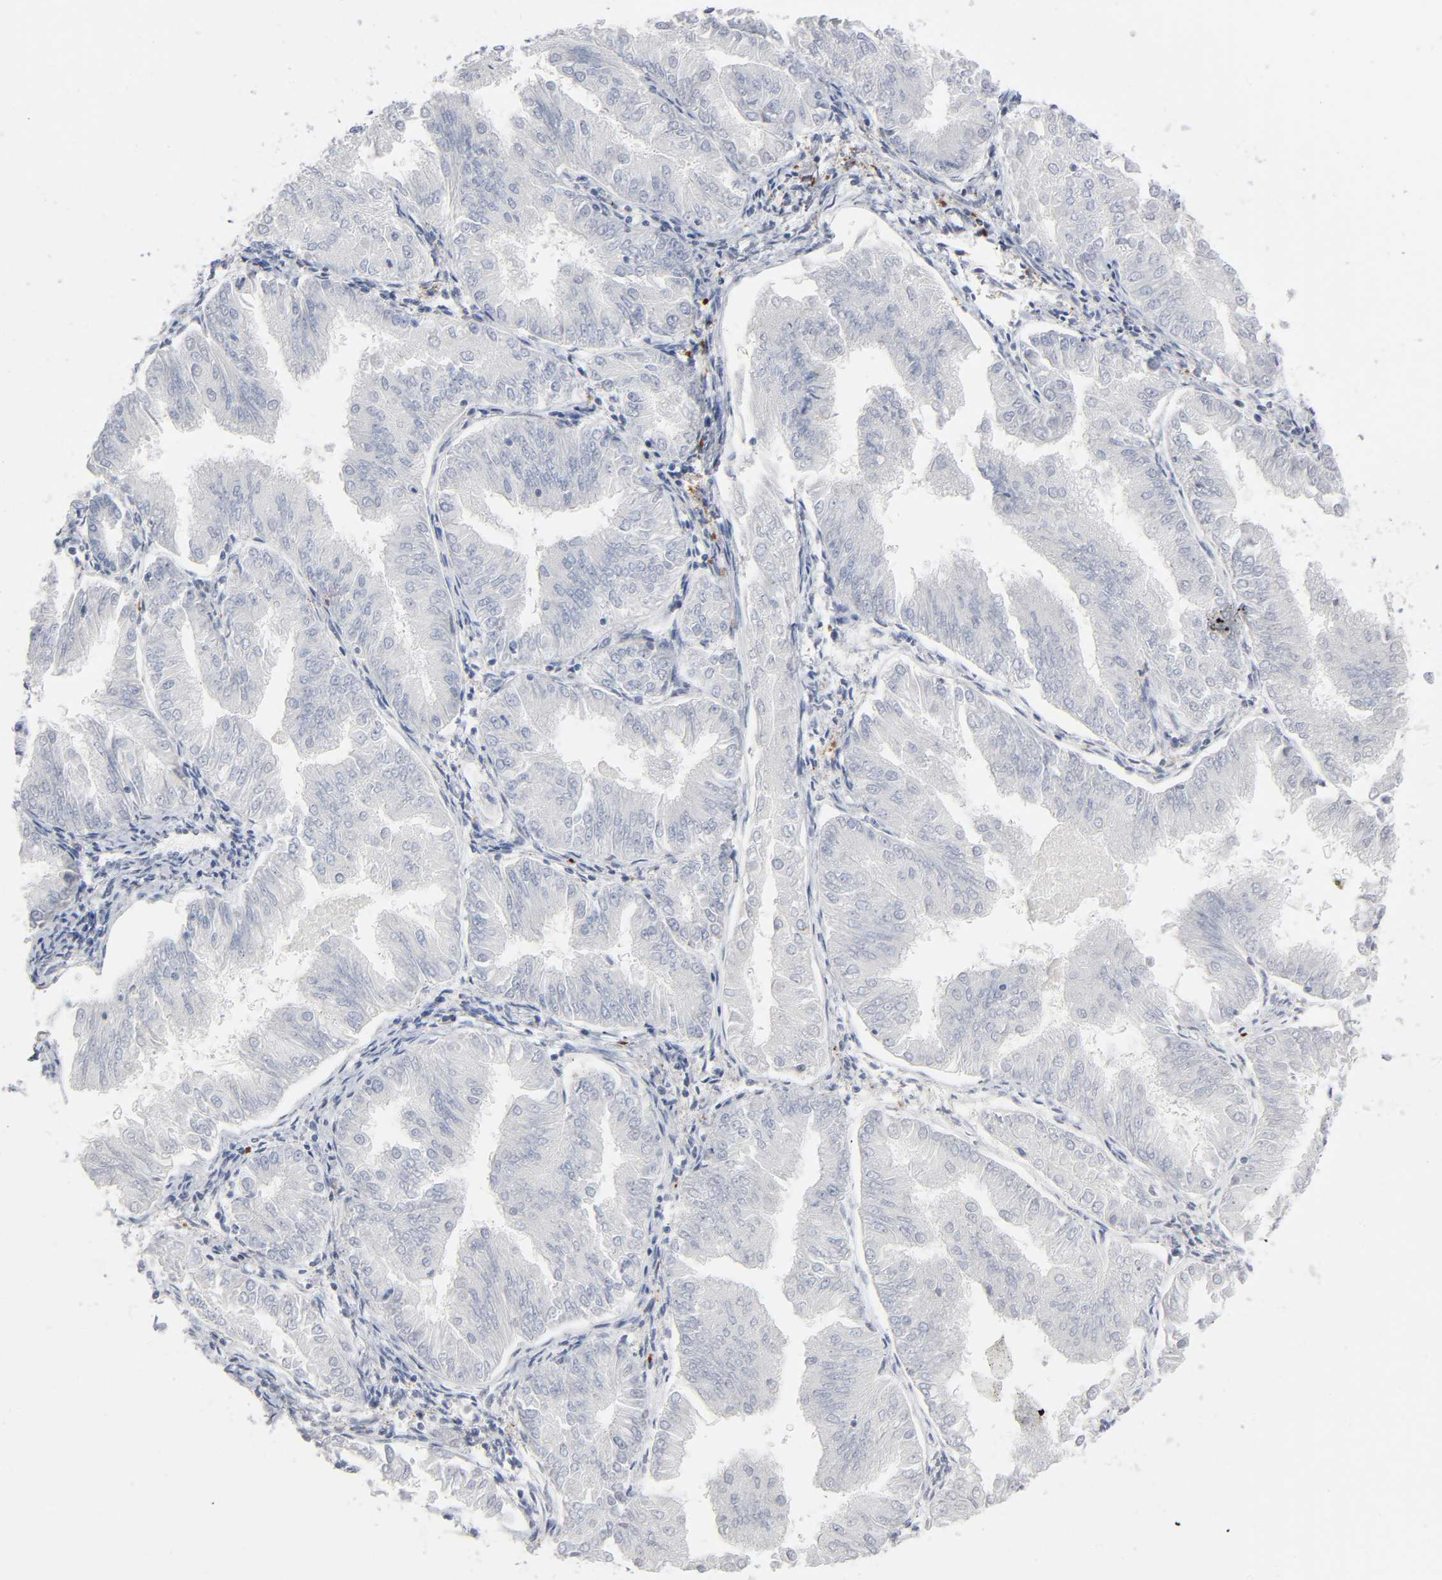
{"staining": {"intensity": "negative", "quantity": "none", "location": "none"}, "tissue": "endometrial cancer", "cell_type": "Tumor cells", "image_type": "cancer", "snomed": [{"axis": "morphology", "description": "Adenocarcinoma, NOS"}, {"axis": "topography", "description": "Endometrium"}], "caption": "This photomicrograph is of endometrial adenocarcinoma stained with IHC to label a protein in brown with the nuclei are counter-stained blue. There is no positivity in tumor cells. (DAB (3,3'-diaminobenzidine) immunohistochemistry visualized using brightfield microscopy, high magnification).", "gene": "WAS", "patient": {"sex": "female", "age": 53}}